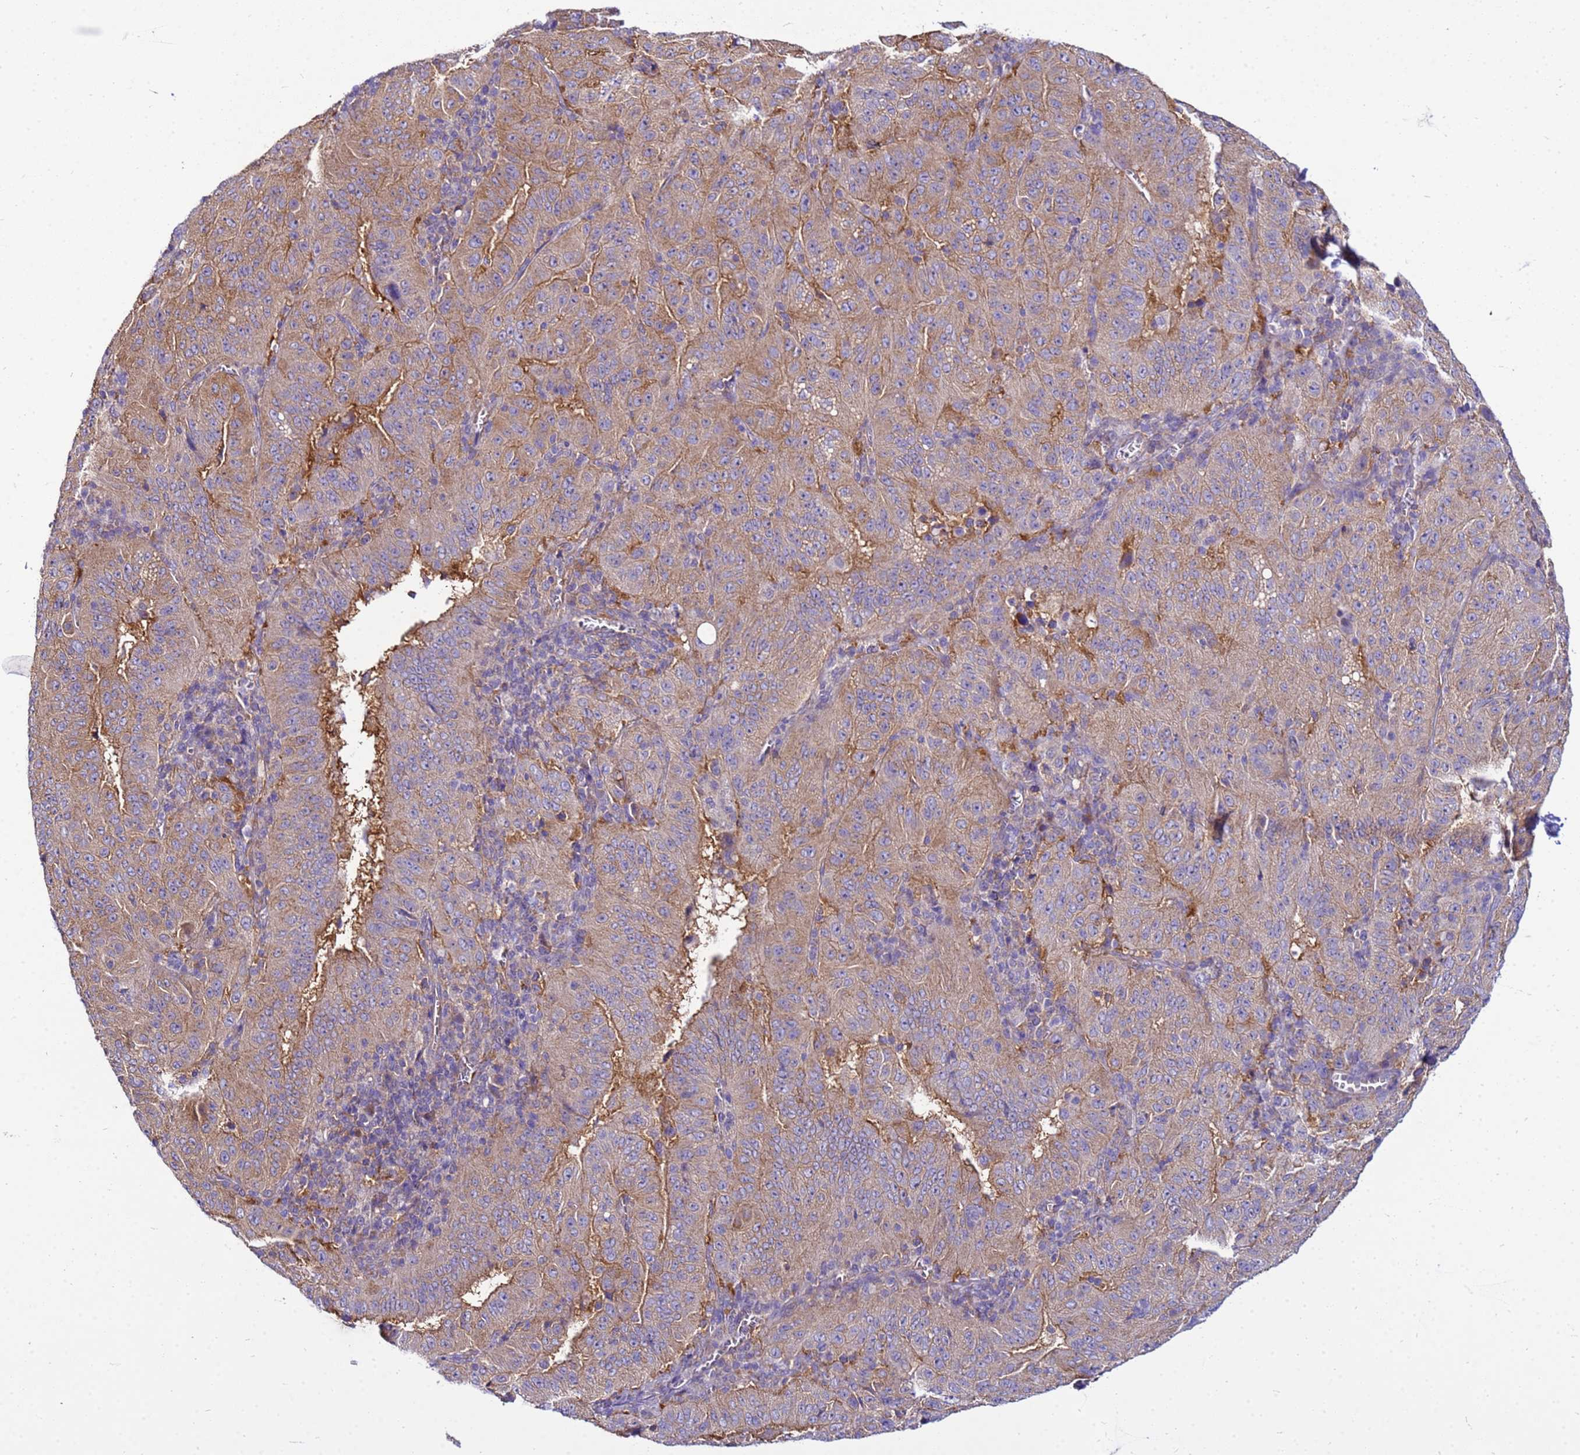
{"staining": {"intensity": "weak", "quantity": "25%-75%", "location": "cytoplasmic/membranous"}, "tissue": "pancreatic cancer", "cell_type": "Tumor cells", "image_type": "cancer", "snomed": [{"axis": "morphology", "description": "Adenocarcinoma, NOS"}, {"axis": "topography", "description": "Pancreas"}], "caption": "A brown stain shows weak cytoplasmic/membranous expression of a protein in human pancreatic cancer (adenocarcinoma) tumor cells.", "gene": "PKD1", "patient": {"sex": "male", "age": 63}}